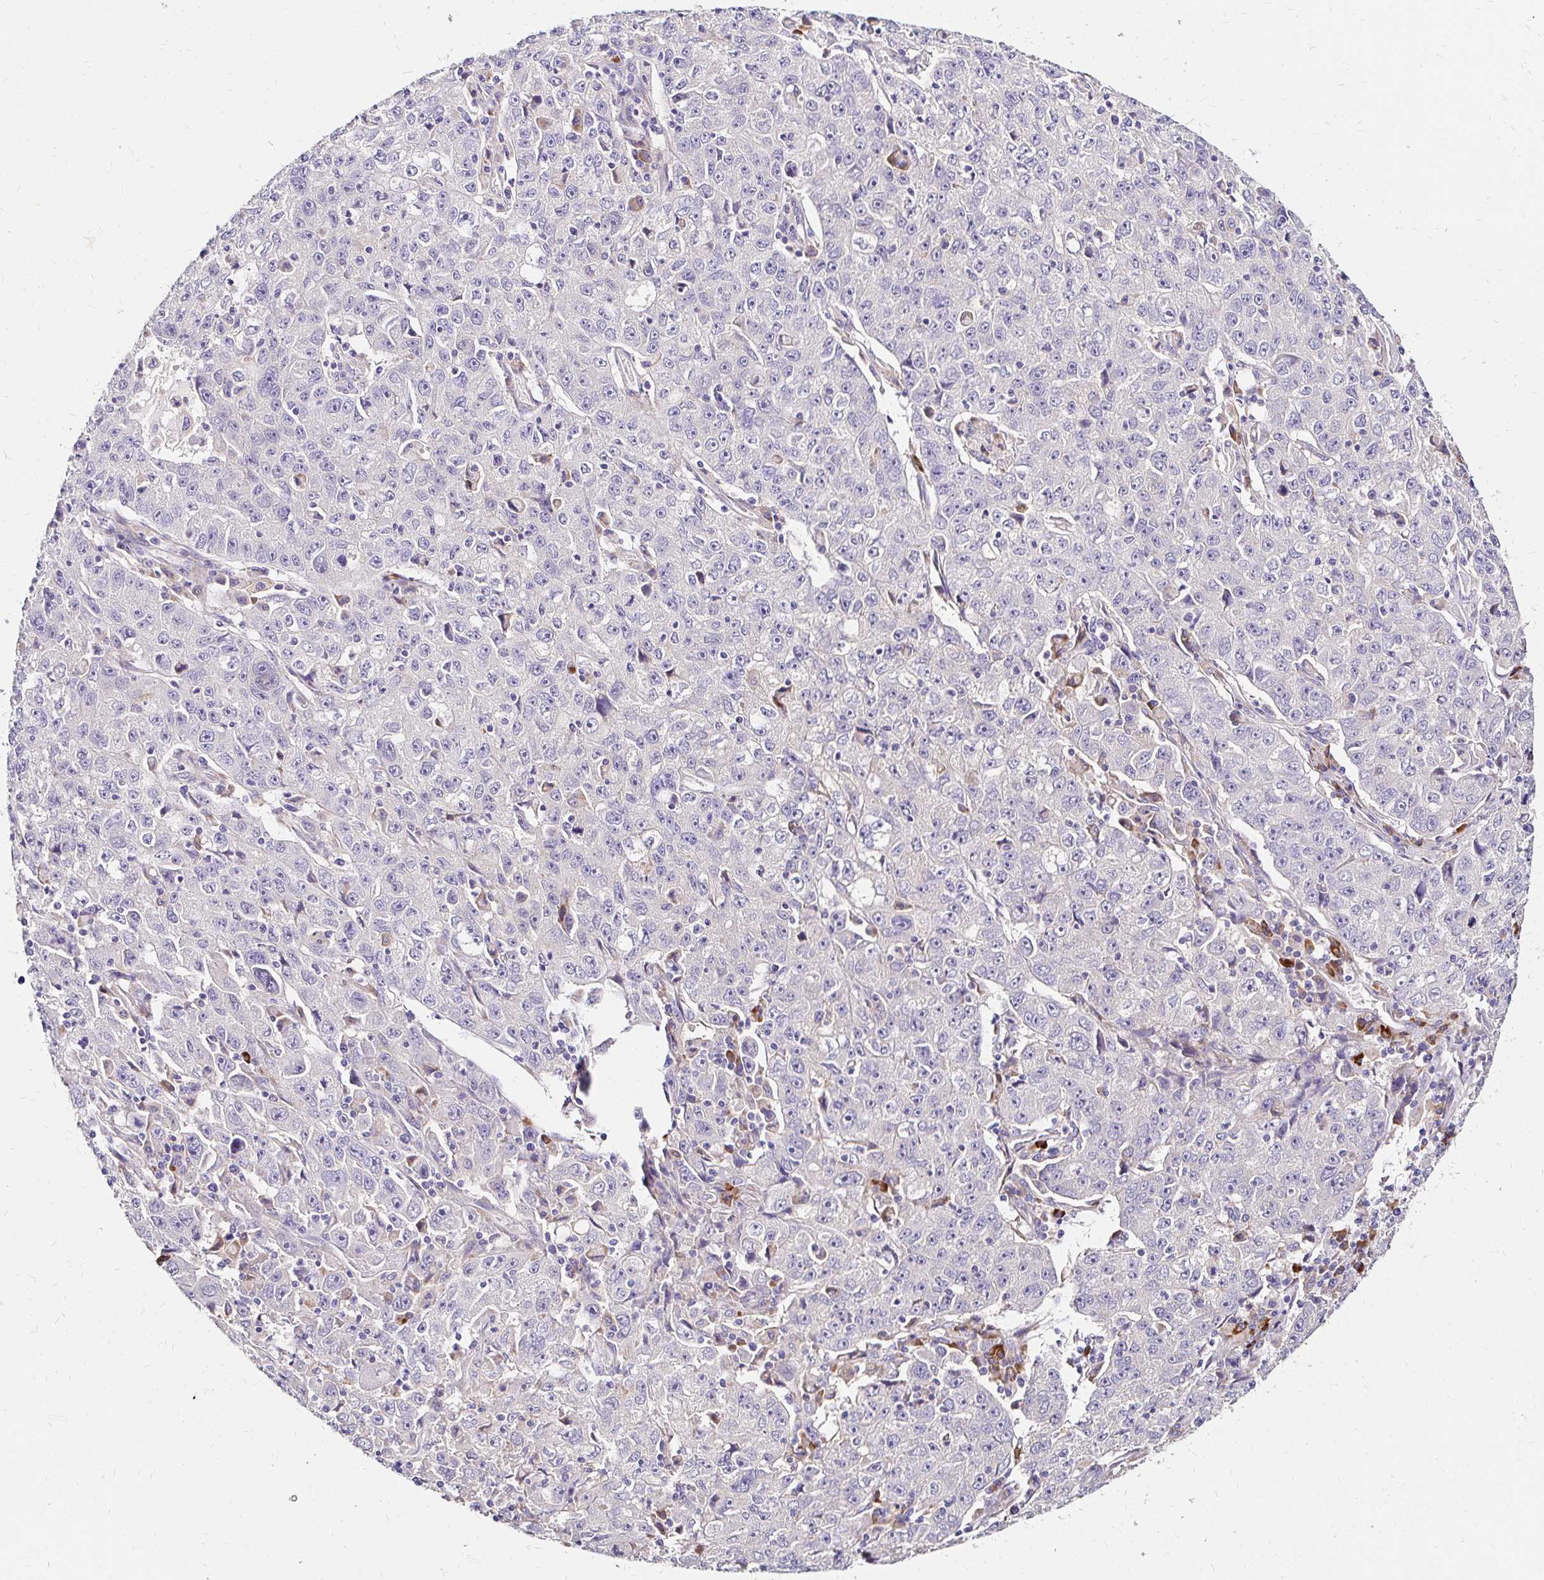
{"staining": {"intensity": "negative", "quantity": "none", "location": "none"}, "tissue": "lung cancer", "cell_type": "Tumor cells", "image_type": "cancer", "snomed": [{"axis": "morphology", "description": "Normal morphology"}, {"axis": "morphology", "description": "Adenocarcinoma, NOS"}, {"axis": "topography", "description": "Lymph node"}, {"axis": "topography", "description": "Lung"}], "caption": "Immunohistochemistry (IHC) photomicrograph of neoplastic tissue: lung cancer stained with DAB reveals no significant protein expression in tumor cells.", "gene": "PRIMA1", "patient": {"sex": "female", "age": 57}}